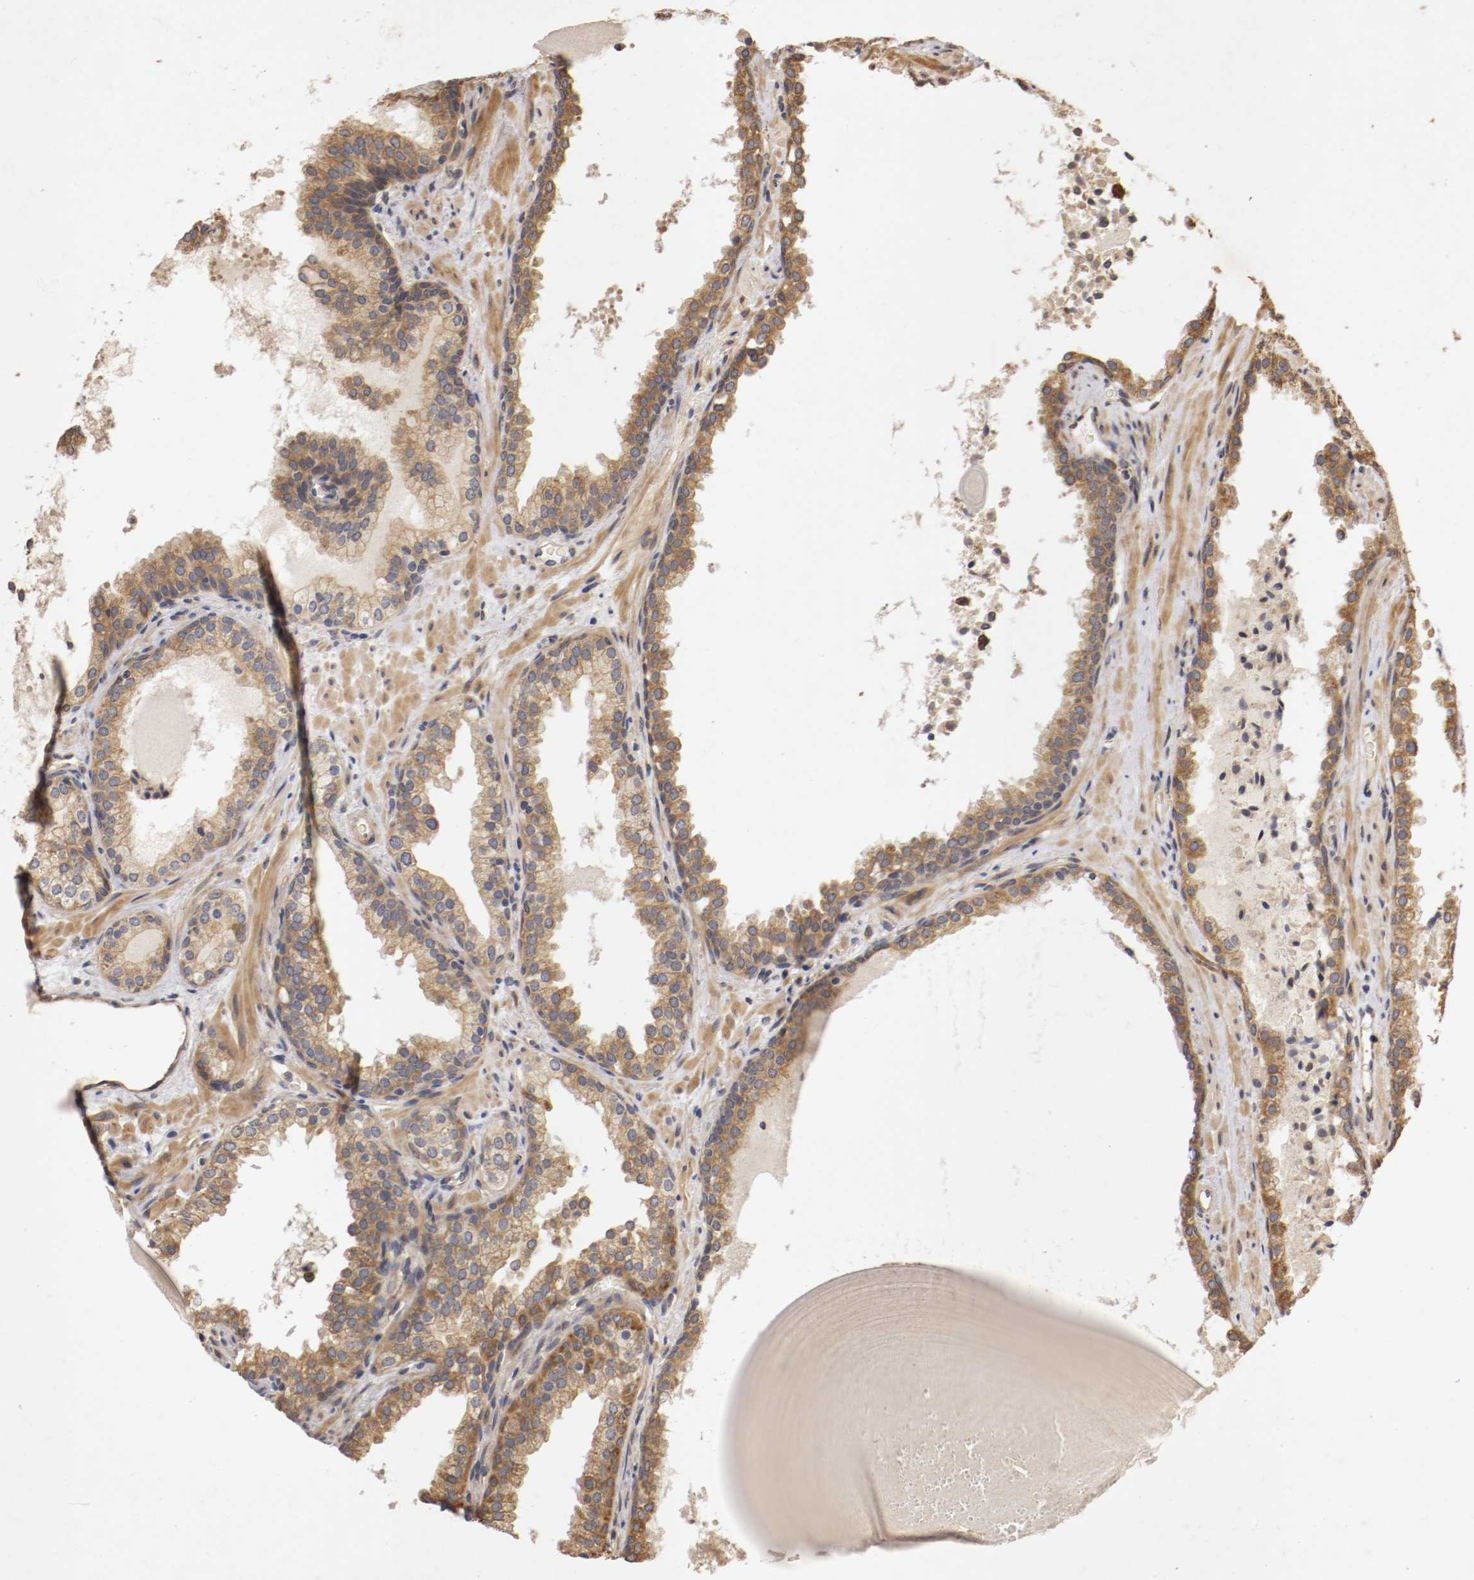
{"staining": {"intensity": "strong", "quantity": ">75%", "location": "cytoplasmic/membranous"}, "tissue": "prostate cancer", "cell_type": "Tumor cells", "image_type": "cancer", "snomed": [{"axis": "morphology", "description": "Adenocarcinoma, Low grade"}, {"axis": "topography", "description": "Prostate"}], "caption": "IHC (DAB (3,3'-diaminobenzidine)) staining of human low-grade adenocarcinoma (prostate) shows strong cytoplasmic/membranous protein expression in about >75% of tumor cells.", "gene": "VEZT", "patient": {"sex": "male", "age": 63}}